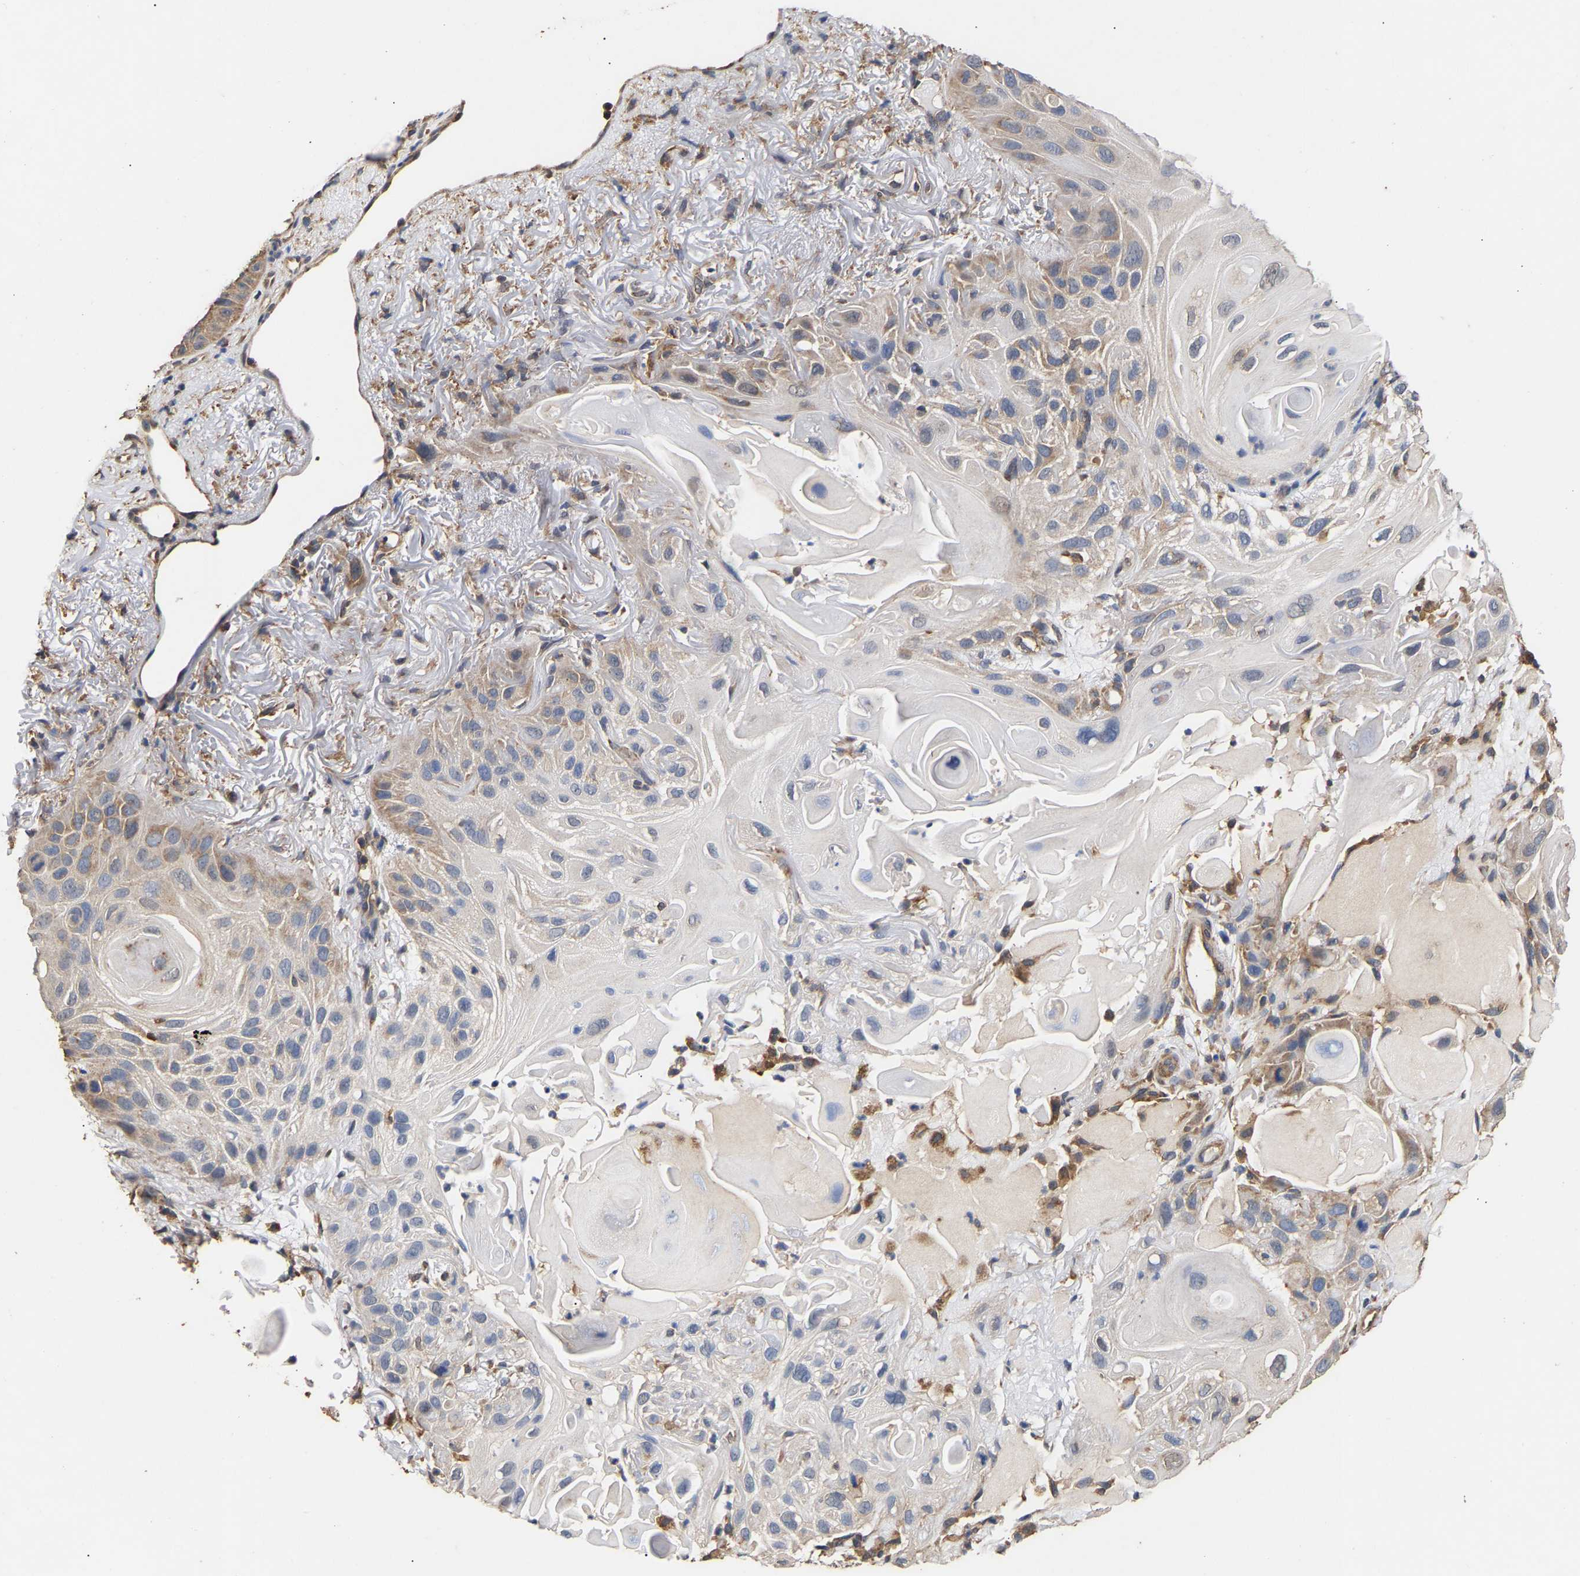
{"staining": {"intensity": "weak", "quantity": "<25%", "location": "cytoplasmic/membranous"}, "tissue": "skin cancer", "cell_type": "Tumor cells", "image_type": "cancer", "snomed": [{"axis": "morphology", "description": "Squamous cell carcinoma, NOS"}, {"axis": "topography", "description": "Skin"}], "caption": "Immunohistochemistry micrograph of human skin cancer stained for a protein (brown), which exhibits no staining in tumor cells. (Stains: DAB IHC with hematoxylin counter stain, Microscopy: brightfield microscopy at high magnification).", "gene": "ZNF26", "patient": {"sex": "female", "age": 77}}